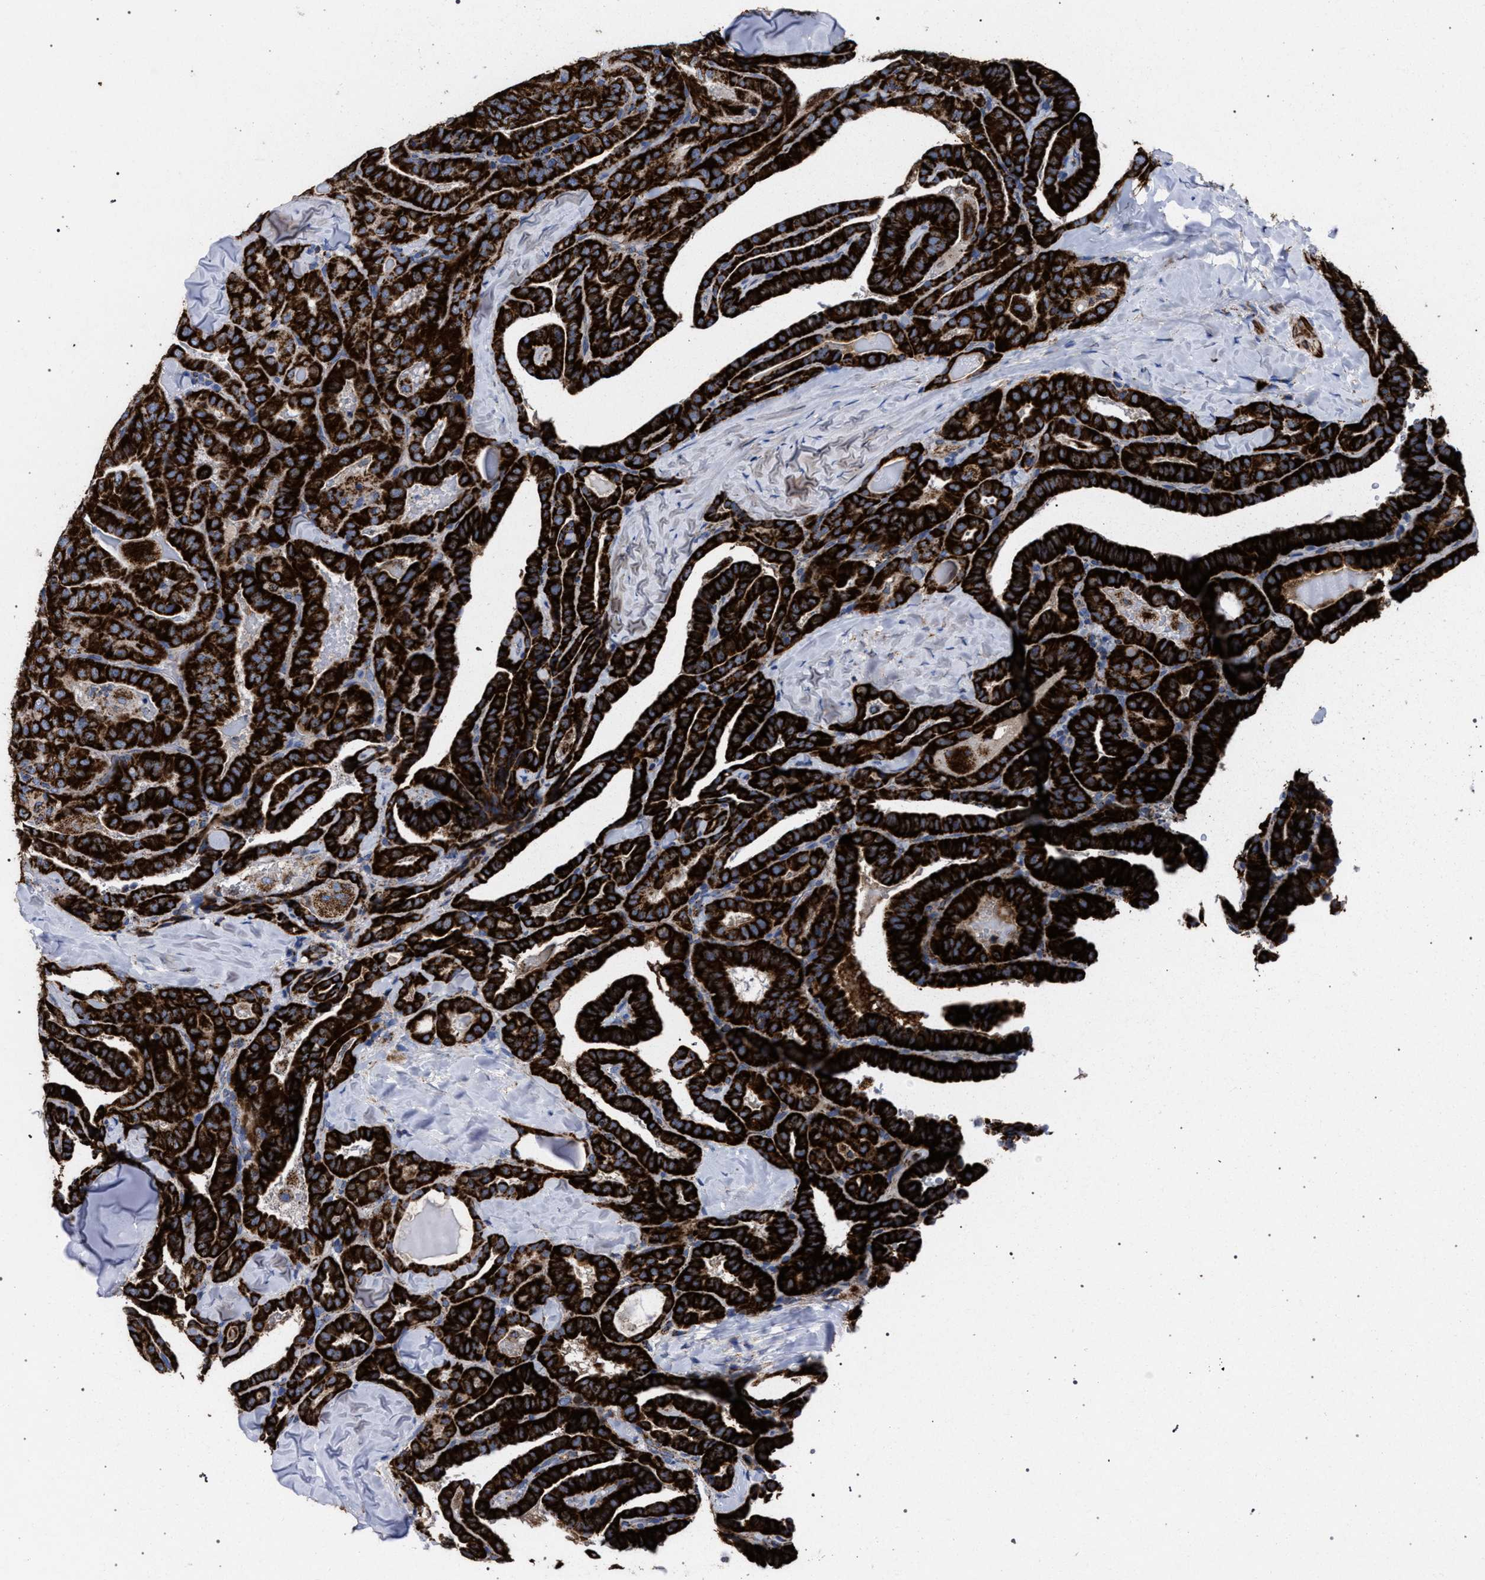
{"staining": {"intensity": "strong", "quantity": ">75%", "location": "cytoplasmic/membranous"}, "tissue": "thyroid cancer", "cell_type": "Tumor cells", "image_type": "cancer", "snomed": [{"axis": "morphology", "description": "Papillary adenocarcinoma, NOS"}, {"axis": "topography", "description": "Thyroid gland"}], "caption": "DAB immunohistochemical staining of human thyroid cancer exhibits strong cytoplasmic/membranous protein expression in about >75% of tumor cells.", "gene": "ACADS", "patient": {"sex": "male", "age": 77}}